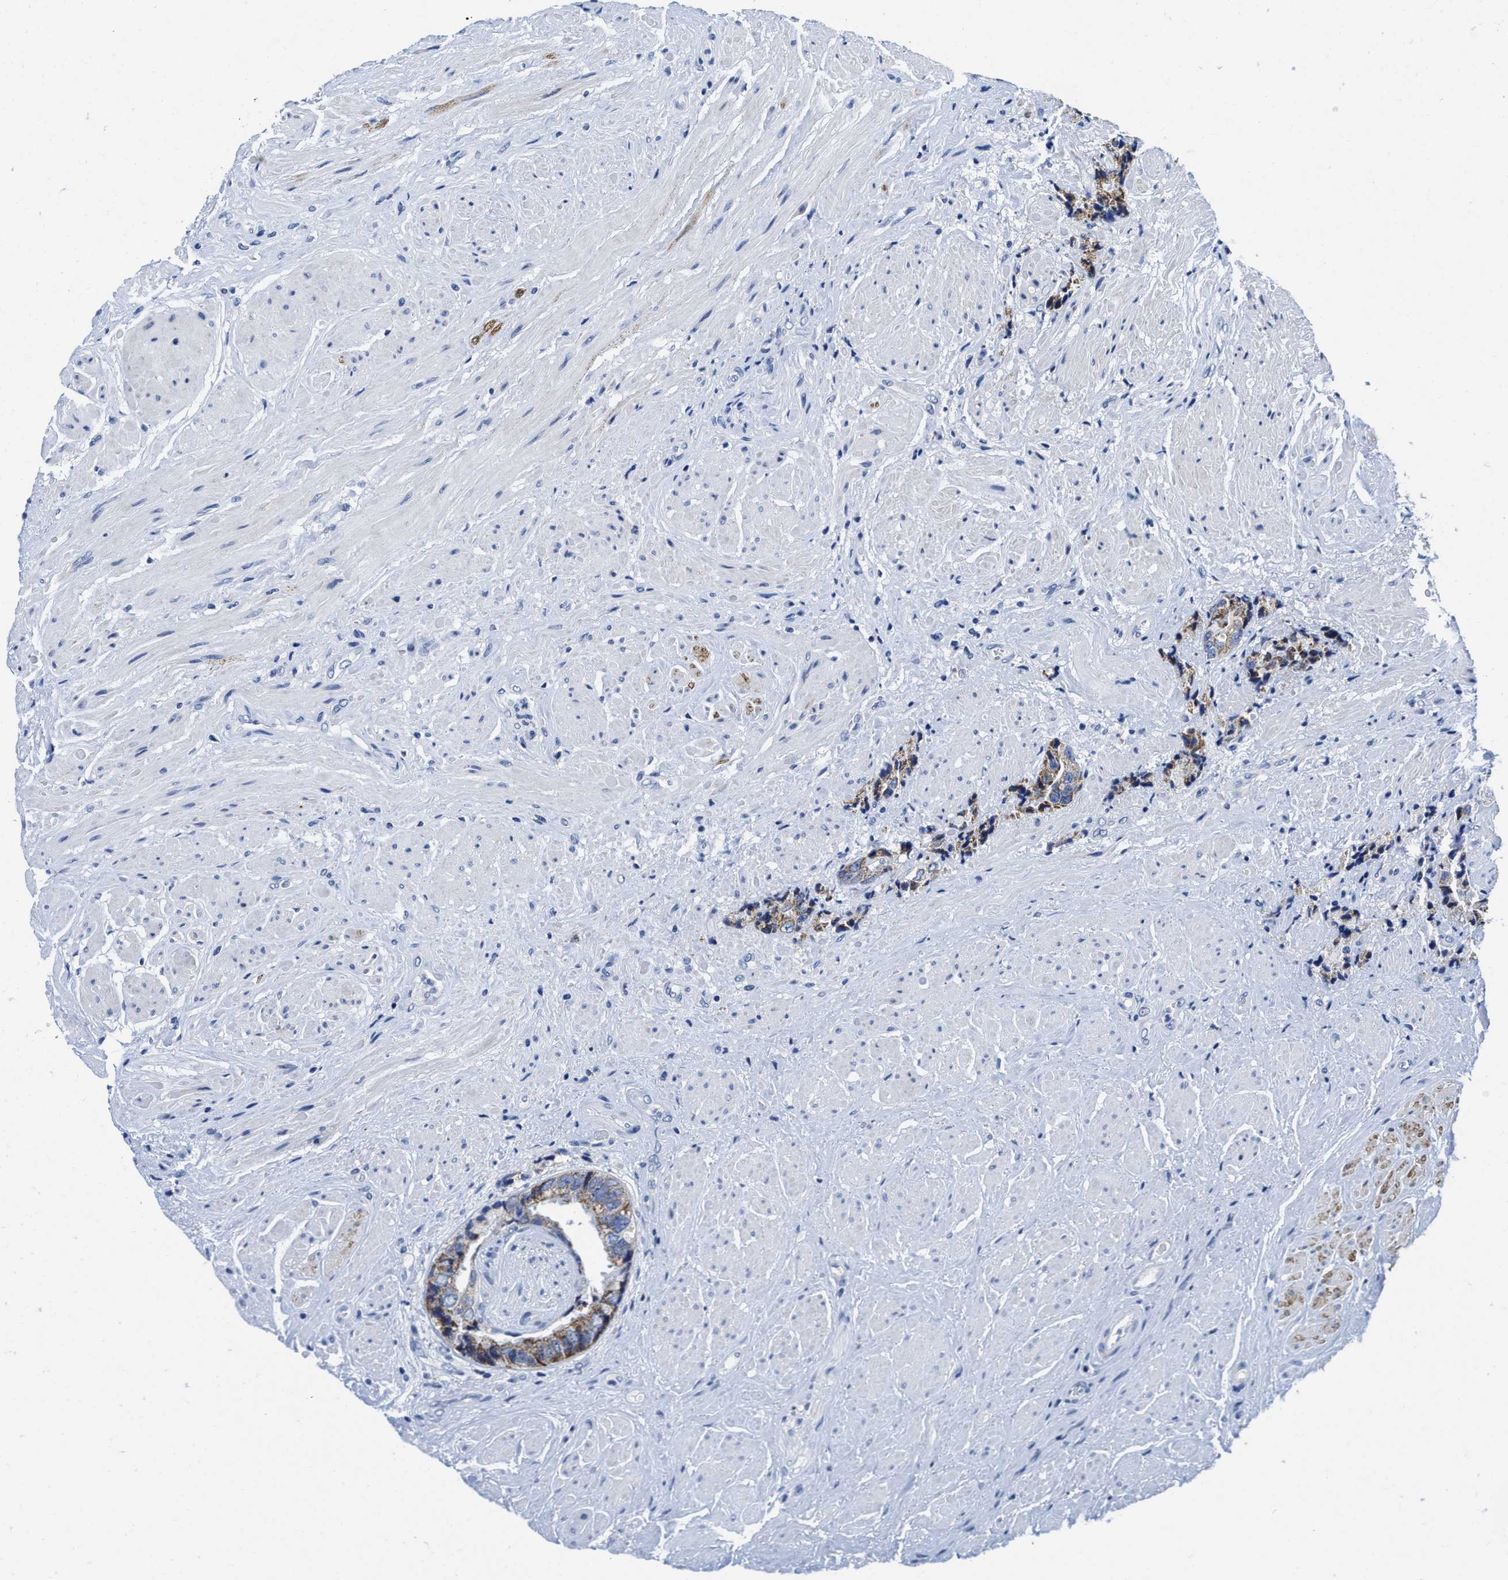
{"staining": {"intensity": "moderate", "quantity": "<25%", "location": "cytoplasmic/membranous"}, "tissue": "prostate cancer", "cell_type": "Tumor cells", "image_type": "cancer", "snomed": [{"axis": "morphology", "description": "Adenocarcinoma, High grade"}, {"axis": "topography", "description": "Prostate"}], "caption": "Protein staining of prostate adenocarcinoma (high-grade) tissue shows moderate cytoplasmic/membranous staining in approximately <25% of tumor cells. Nuclei are stained in blue.", "gene": "TBRG4", "patient": {"sex": "male", "age": 61}}